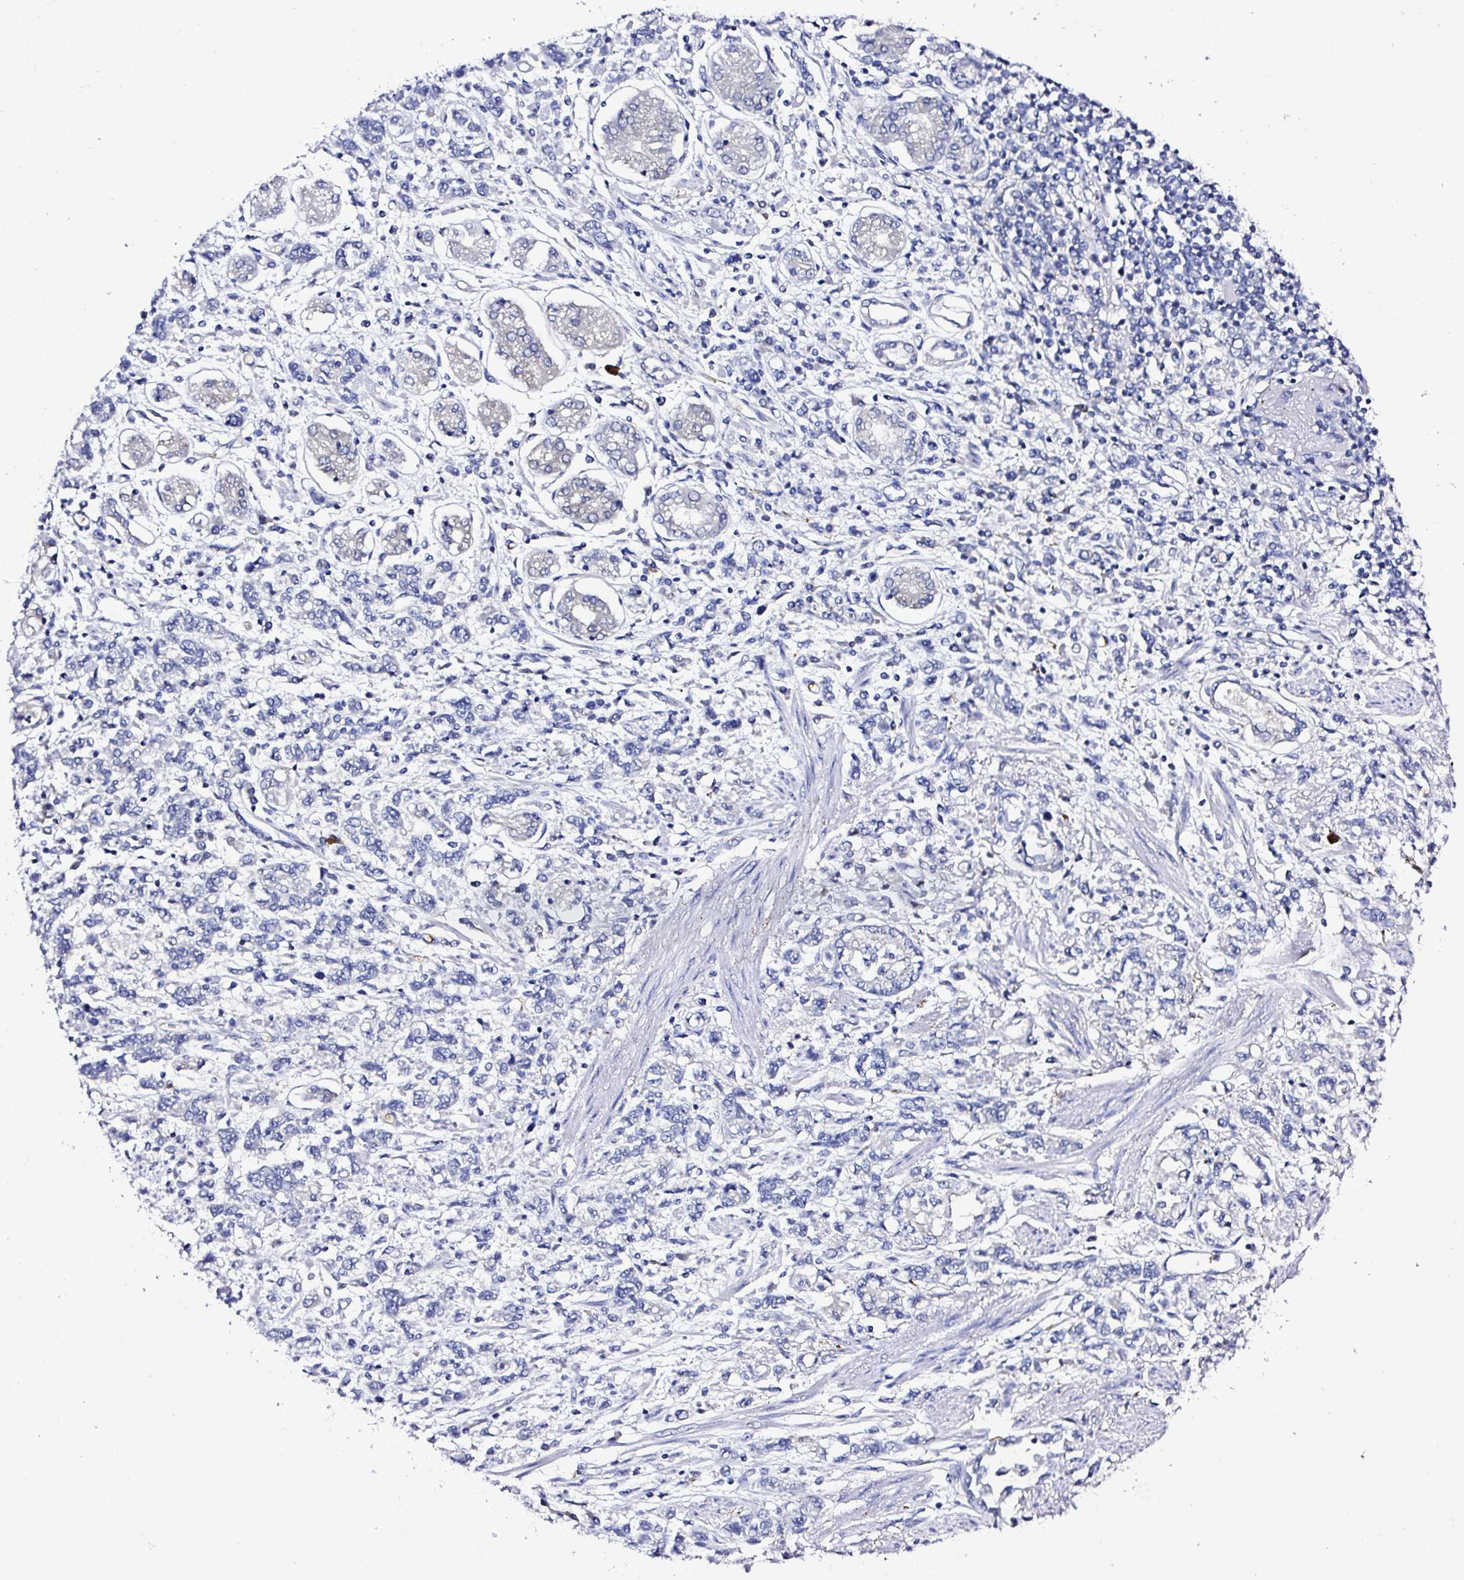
{"staining": {"intensity": "negative", "quantity": "none", "location": "none"}, "tissue": "stomach cancer", "cell_type": "Tumor cells", "image_type": "cancer", "snomed": [{"axis": "morphology", "description": "Adenocarcinoma, NOS"}, {"axis": "topography", "description": "Stomach"}], "caption": "Immunohistochemical staining of human adenocarcinoma (stomach) shows no significant staining in tumor cells.", "gene": "DEPDC5", "patient": {"sex": "female", "age": 76}}